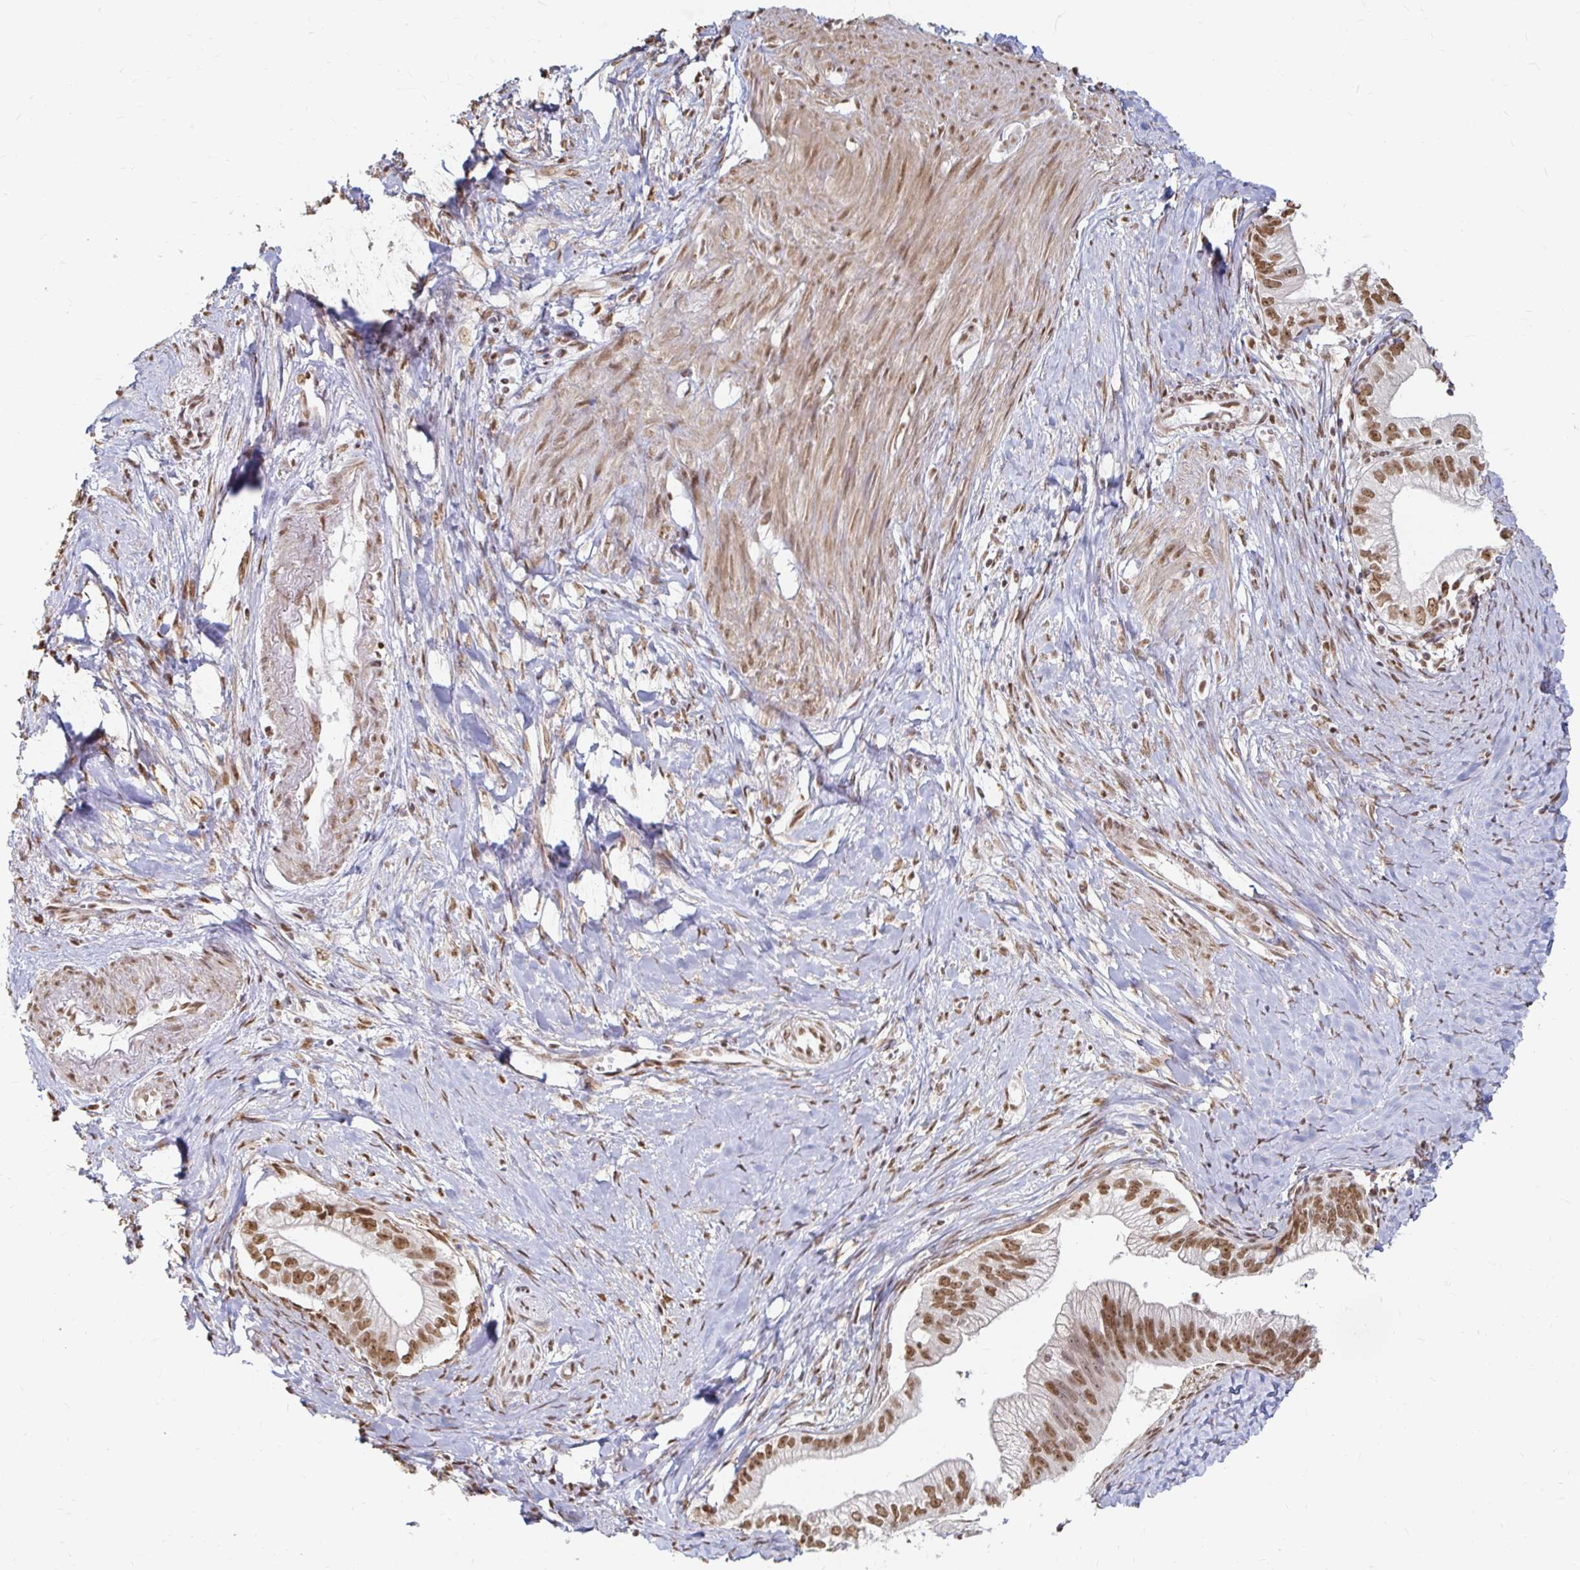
{"staining": {"intensity": "moderate", "quantity": ">75%", "location": "nuclear"}, "tissue": "pancreatic cancer", "cell_type": "Tumor cells", "image_type": "cancer", "snomed": [{"axis": "morphology", "description": "Adenocarcinoma, NOS"}, {"axis": "topography", "description": "Pancreas"}], "caption": "About >75% of tumor cells in pancreatic cancer show moderate nuclear protein positivity as visualized by brown immunohistochemical staining.", "gene": "HNRNPU", "patient": {"sex": "male", "age": 70}}